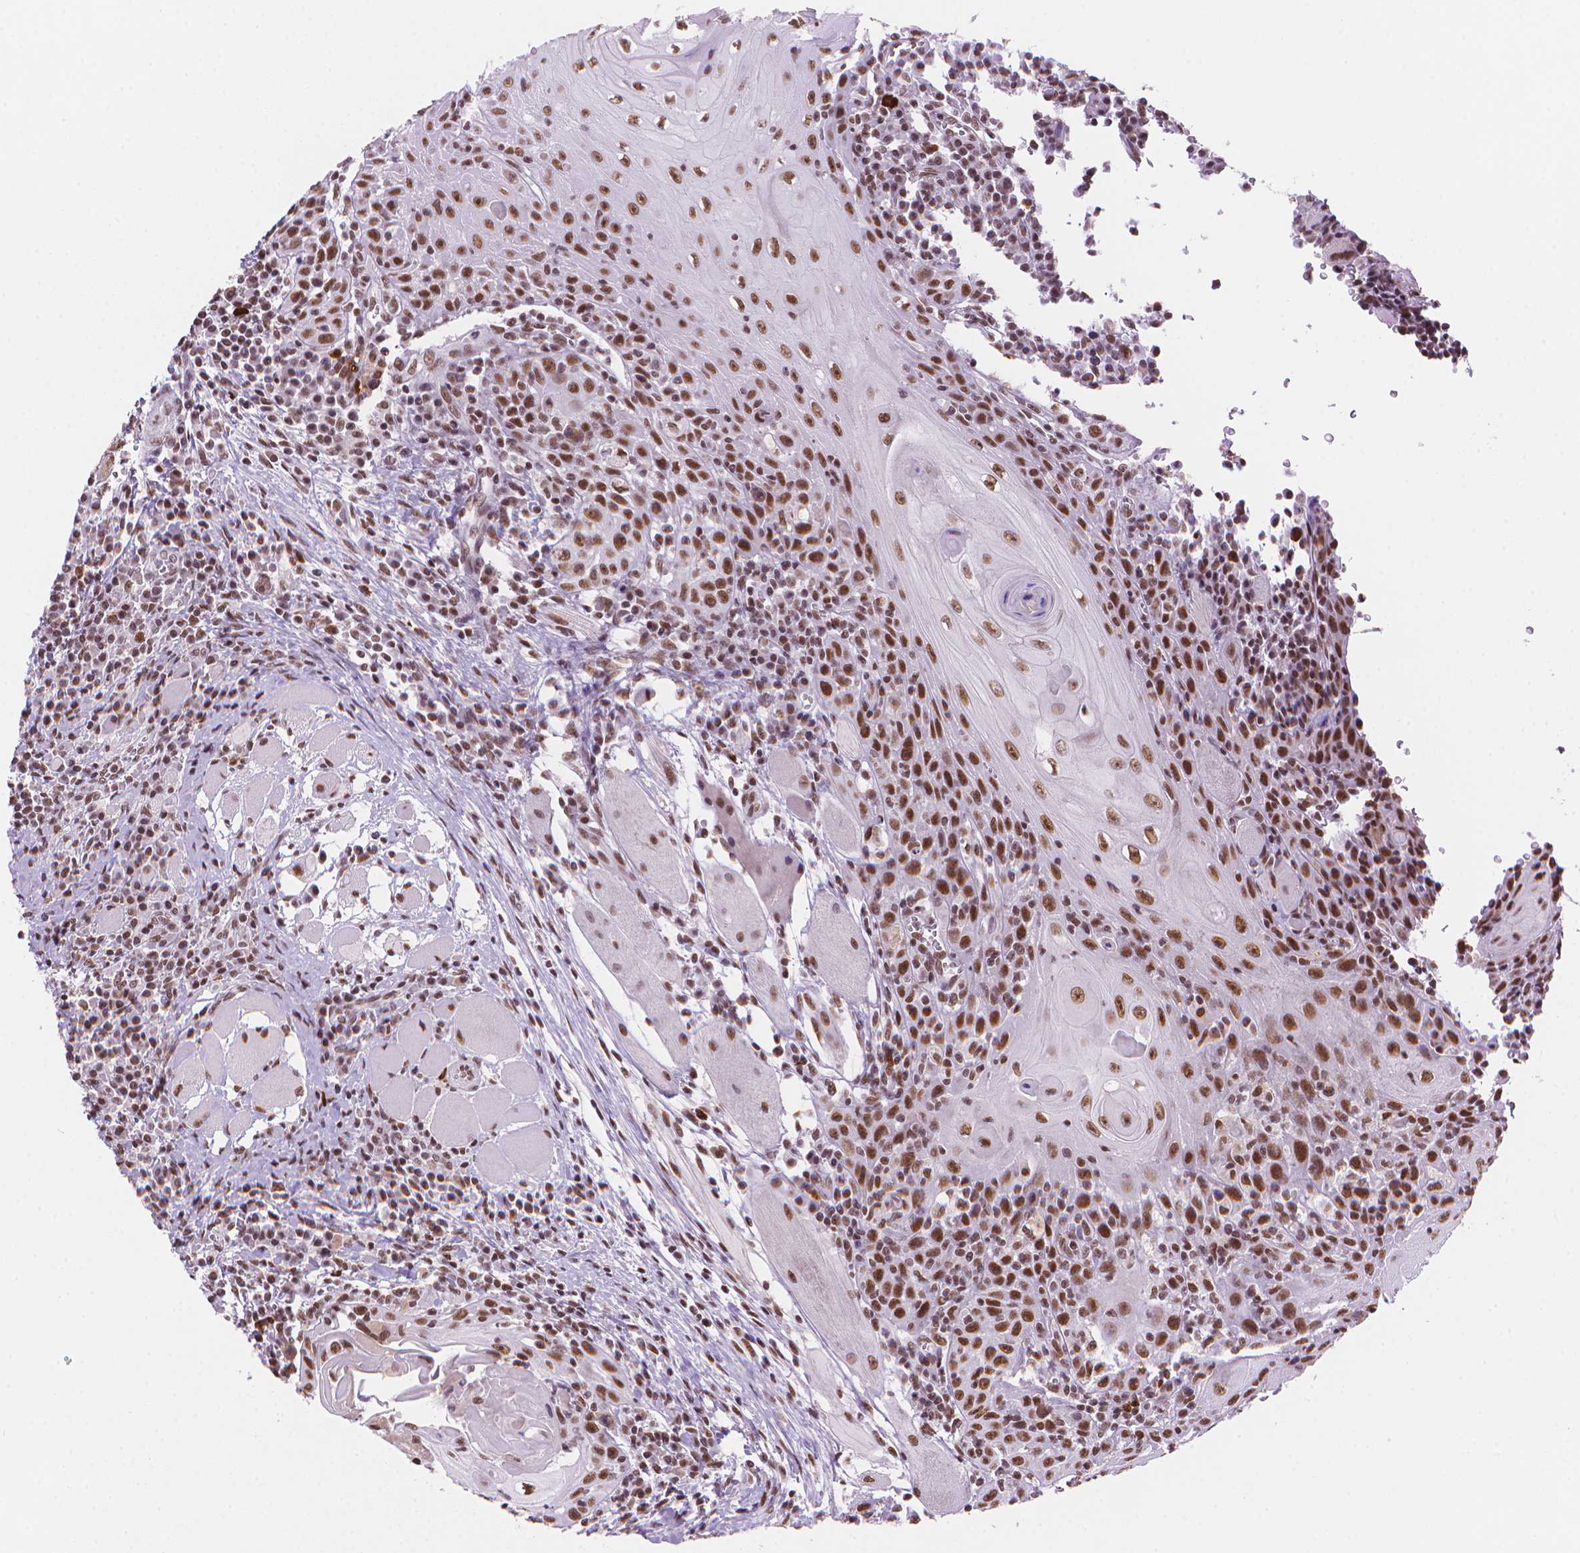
{"staining": {"intensity": "moderate", "quantity": ">75%", "location": "nuclear"}, "tissue": "head and neck cancer", "cell_type": "Tumor cells", "image_type": "cancer", "snomed": [{"axis": "morphology", "description": "Normal tissue, NOS"}, {"axis": "morphology", "description": "Squamous cell carcinoma, NOS"}, {"axis": "topography", "description": "Oral tissue"}, {"axis": "topography", "description": "Head-Neck"}], "caption": "An immunohistochemistry (IHC) micrograph of neoplastic tissue is shown. Protein staining in brown shows moderate nuclear positivity in head and neck cancer (squamous cell carcinoma) within tumor cells. The protein of interest is stained brown, and the nuclei are stained in blue (DAB (3,3'-diaminobenzidine) IHC with brightfield microscopy, high magnification).", "gene": "RPA4", "patient": {"sex": "male", "age": 52}}